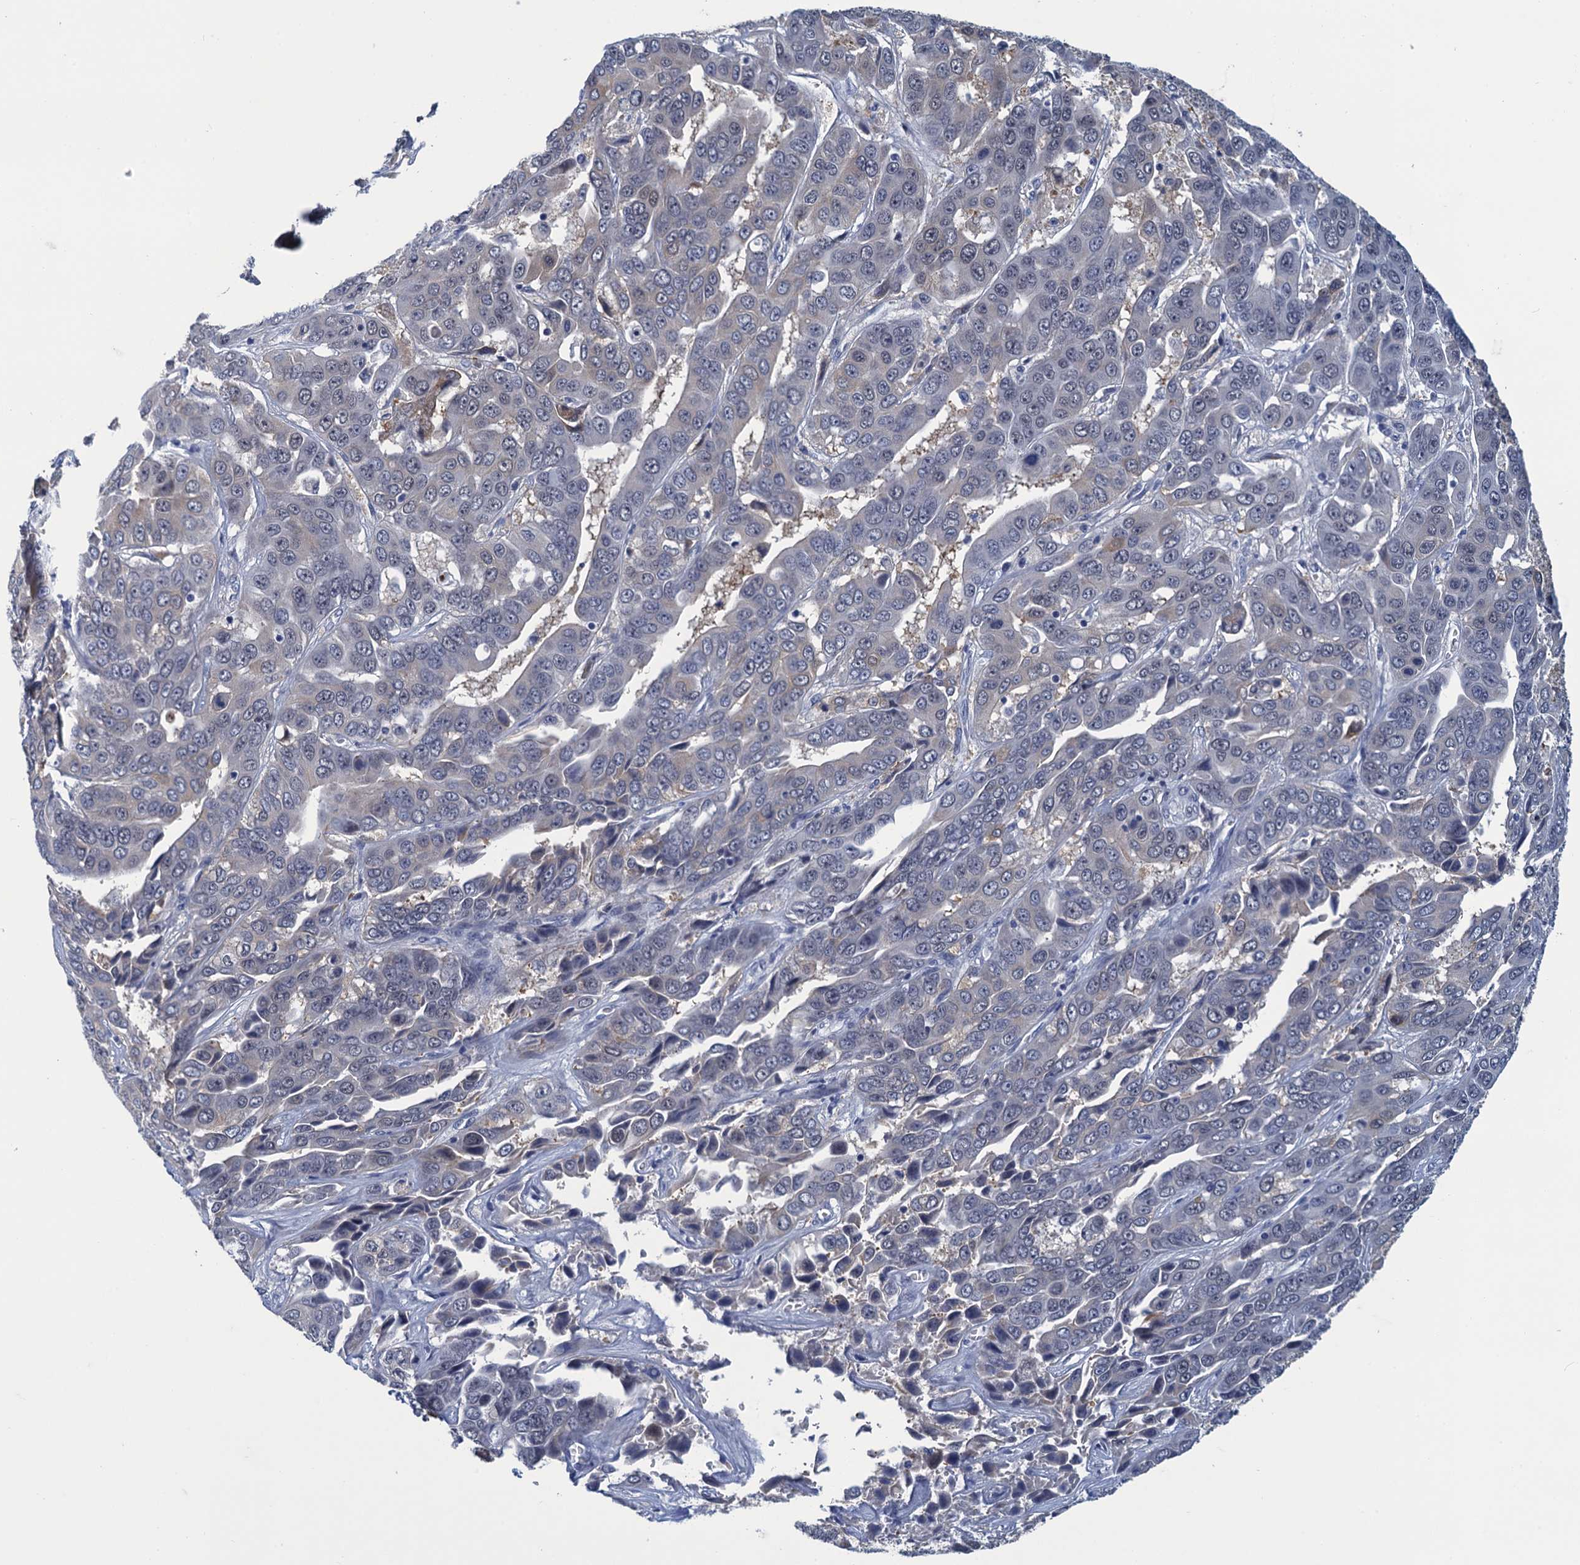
{"staining": {"intensity": "weak", "quantity": "<25%", "location": "cytoplasmic/membranous"}, "tissue": "liver cancer", "cell_type": "Tumor cells", "image_type": "cancer", "snomed": [{"axis": "morphology", "description": "Cholangiocarcinoma"}, {"axis": "topography", "description": "Liver"}], "caption": "Tumor cells show no significant protein staining in liver cholangiocarcinoma.", "gene": "GINS3", "patient": {"sex": "female", "age": 52}}